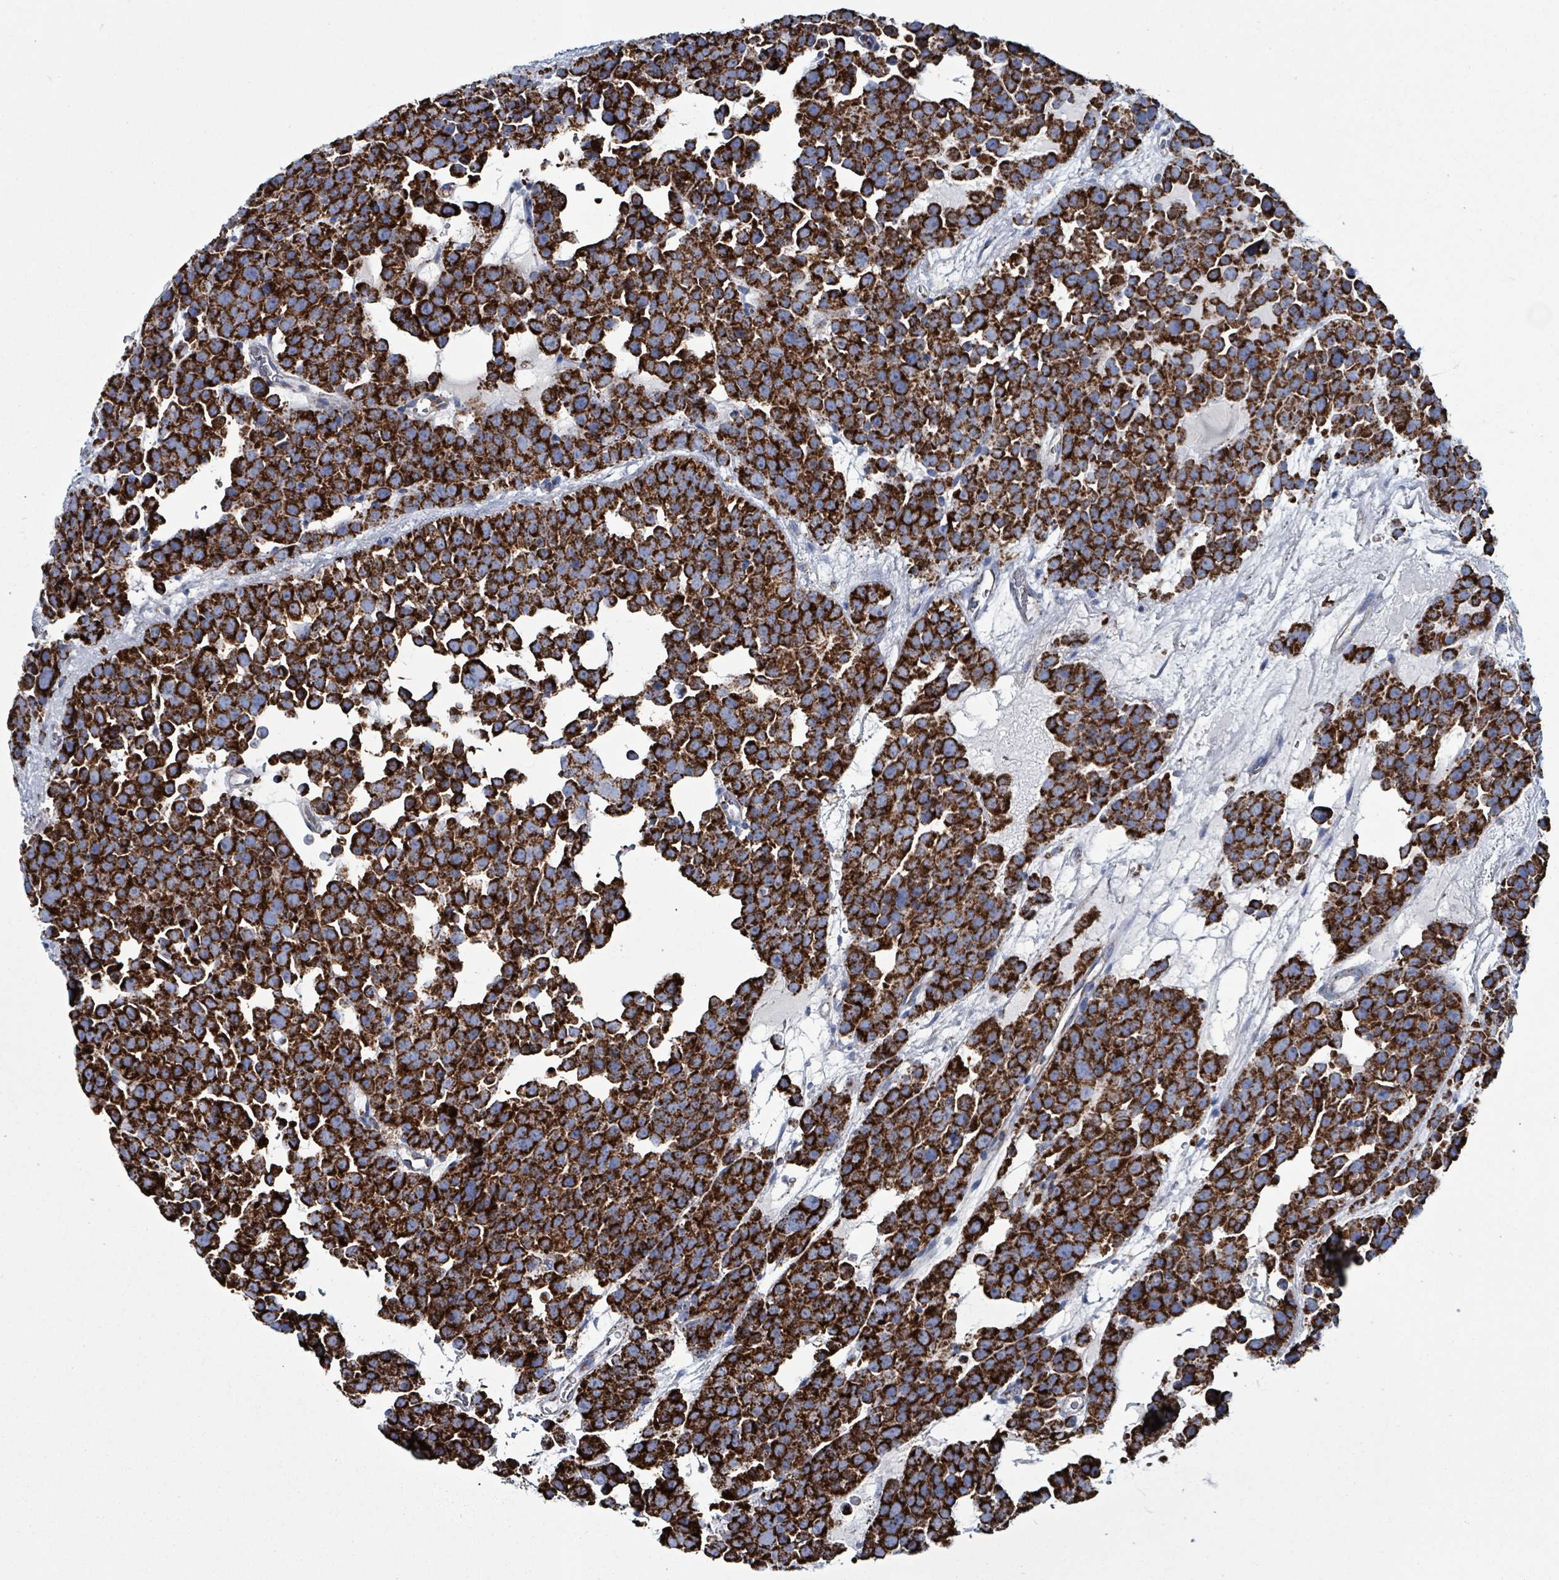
{"staining": {"intensity": "strong", "quantity": ">75%", "location": "cytoplasmic/membranous"}, "tissue": "testis cancer", "cell_type": "Tumor cells", "image_type": "cancer", "snomed": [{"axis": "morphology", "description": "Seminoma, NOS"}, {"axis": "topography", "description": "Testis"}], "caption": "Immunohistochemical staining of testis cancer demonstrates strong cytoplasmic/membranous protein expression in approximately >75% of tumor cells. Using DAB (3,3'-diaminobenzidine) (brown) and hematoxylin (blue) stains, captured at high magnification using brightfield microscopy.", "gene": "IDH3B", "patient": {"sex": "male", "age": 71}}